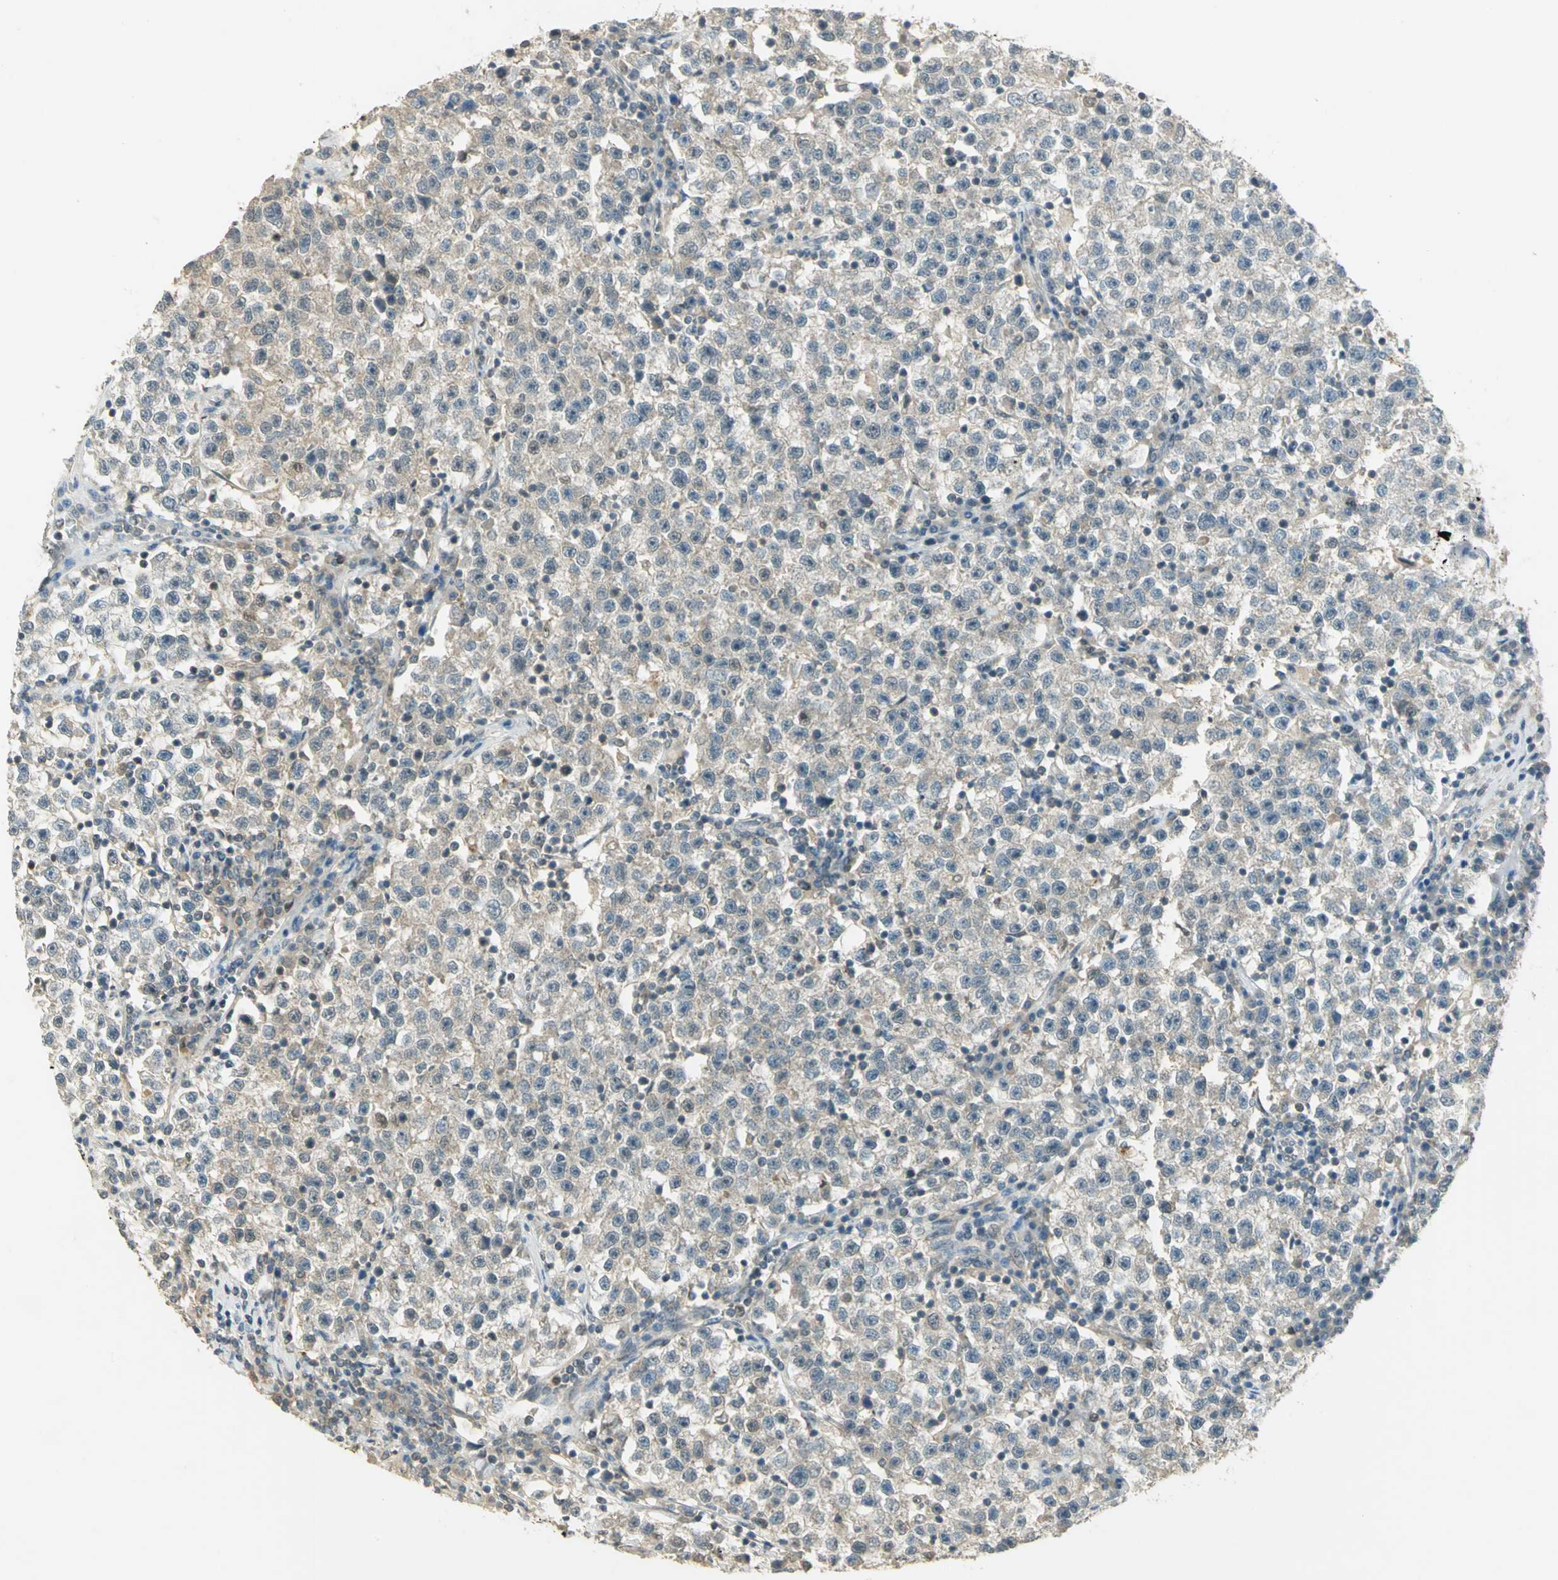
{"staining": {"intensity": "weak", "quantity": "25%-75%", "location": "cytoplasmic/membranous"}, "tissue": "testis cancer", "cell_type": "Tumor cells", "image_type": "cancer", "snomed": [{"axis": "morphology", "description": "Seminoma, NOS"}, {"axis": "topography", "description": "Testis"}], "caption": "Immunohistochemical staining of human seminoma (testis) shows weak cytoplasmic/membranous protein positivity in approximately 25%-75% of tumor cells.", "gene": "BIRC2", "patient": {"sex": "male", "age": 22}}